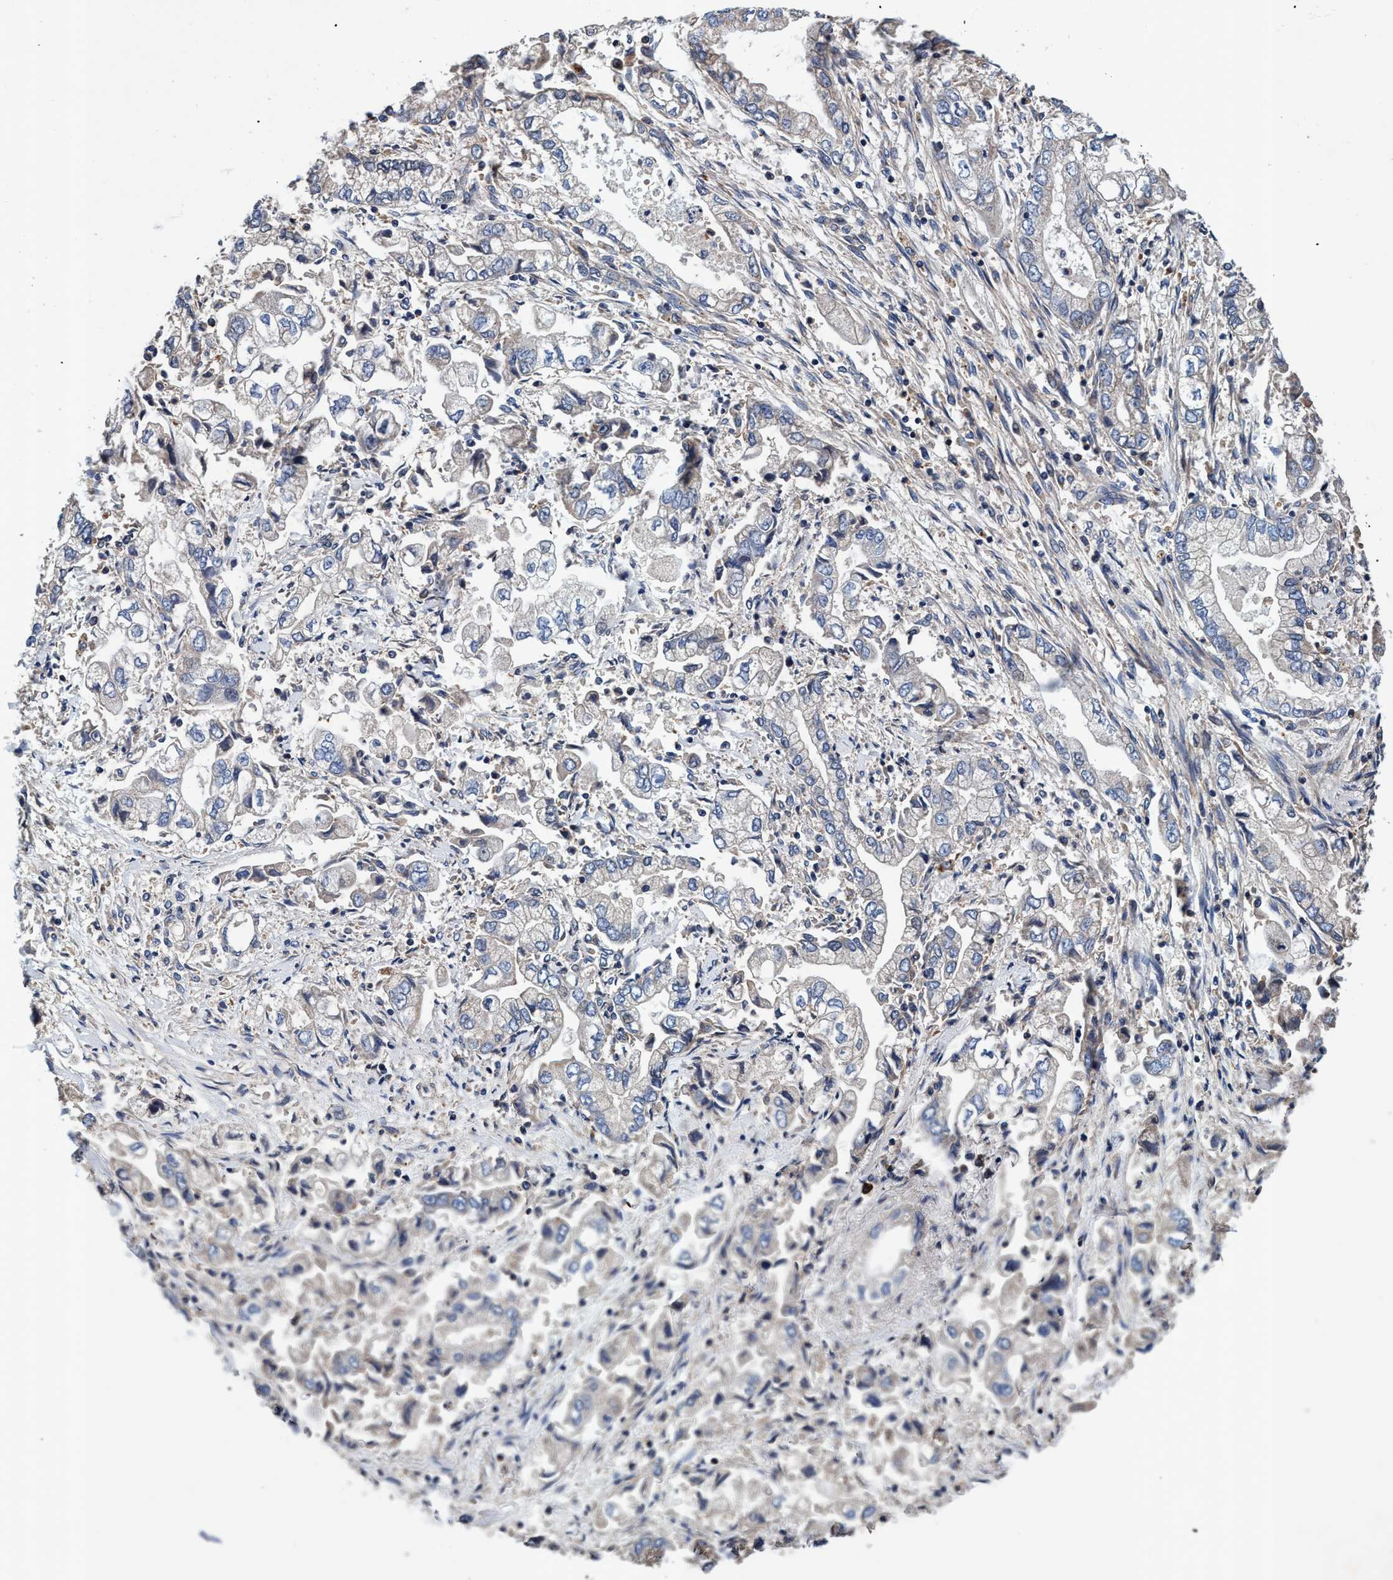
{"staining": {"intensity": "weak", "quantity": "<25%", "location": "cytoplasmic/membranous"}, "tissue": "stomach cancer", "cell_type": "Tumor cells", "image_type": "cancer", "snomed": [{"axis": "morphology", "description": "Normal tissue, NOS"}, {"axis": "morphology", "description": "Adenocarcinoma, NOS"}, {"axis": "topography", "description": "Stomach"}], "caption": "This photomicrograph is of stomach adenocarcinoma stained with IHC to label a protein in brown with the nuclei are counter-stained blue. There is no positivity in tumor cells.", "gene": "RNF208", "patient": {"sex": "male", "age": 62}}